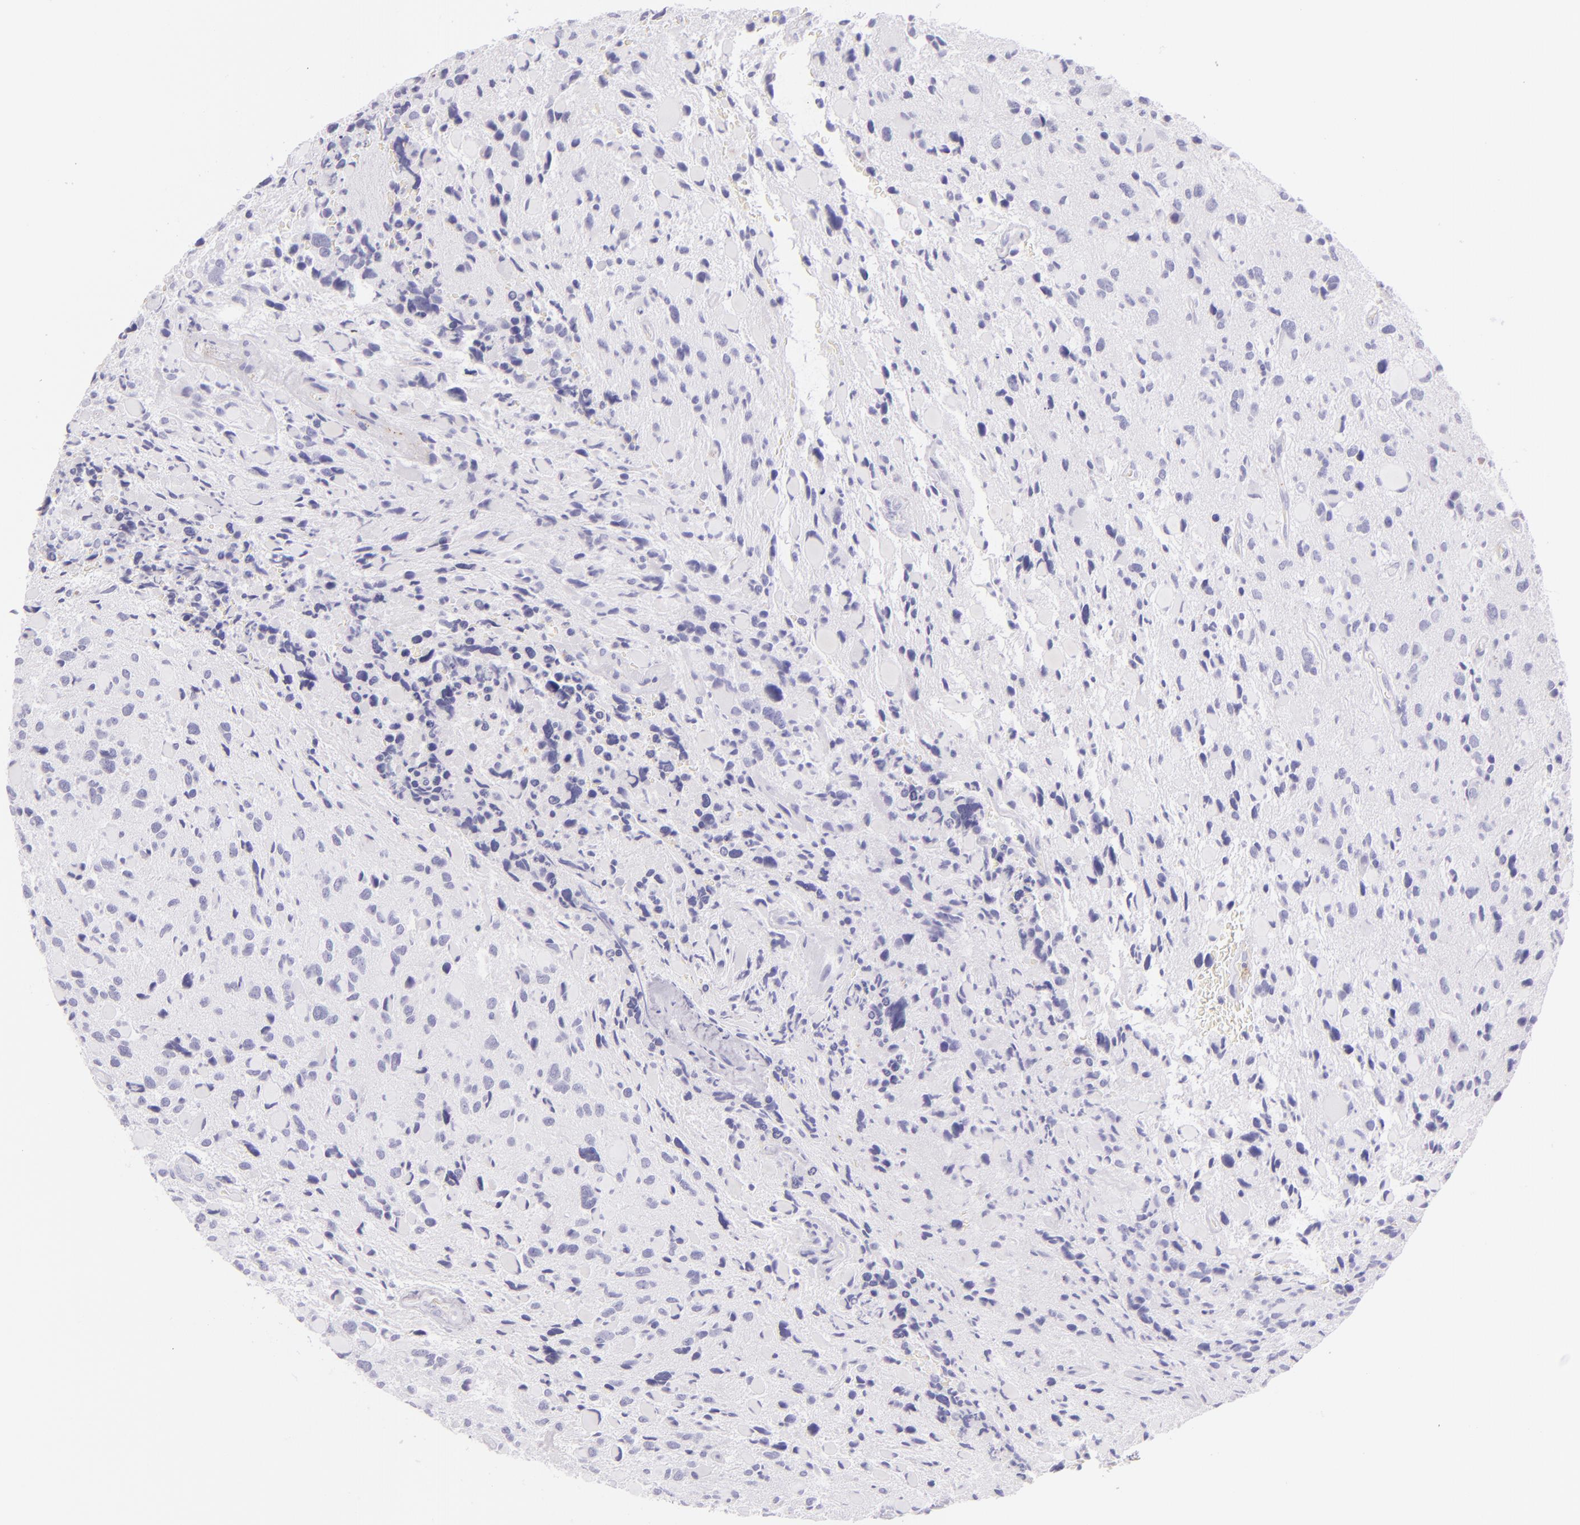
{"staining": {"intensity": "negative", "quantity": "none", "location": "none"}, "tissue": "glioma", "cell_type": "Tumor cells", "image_type": "cancer", "snomed": [{"axis": "morphology", "description": "Glioma, malignant, High grade"}, {"axis": "topography", "description": "Brain"}], "caption": "Immunohistochemistry image of malignant high-grade glioma stained for a protein (brown), which displays no expression in tumor cells. (DAB IHC visualized using brightfield microscopy, high magnification).", "gene": "SELP", "patient": {"sex": "female", "age": 37}}